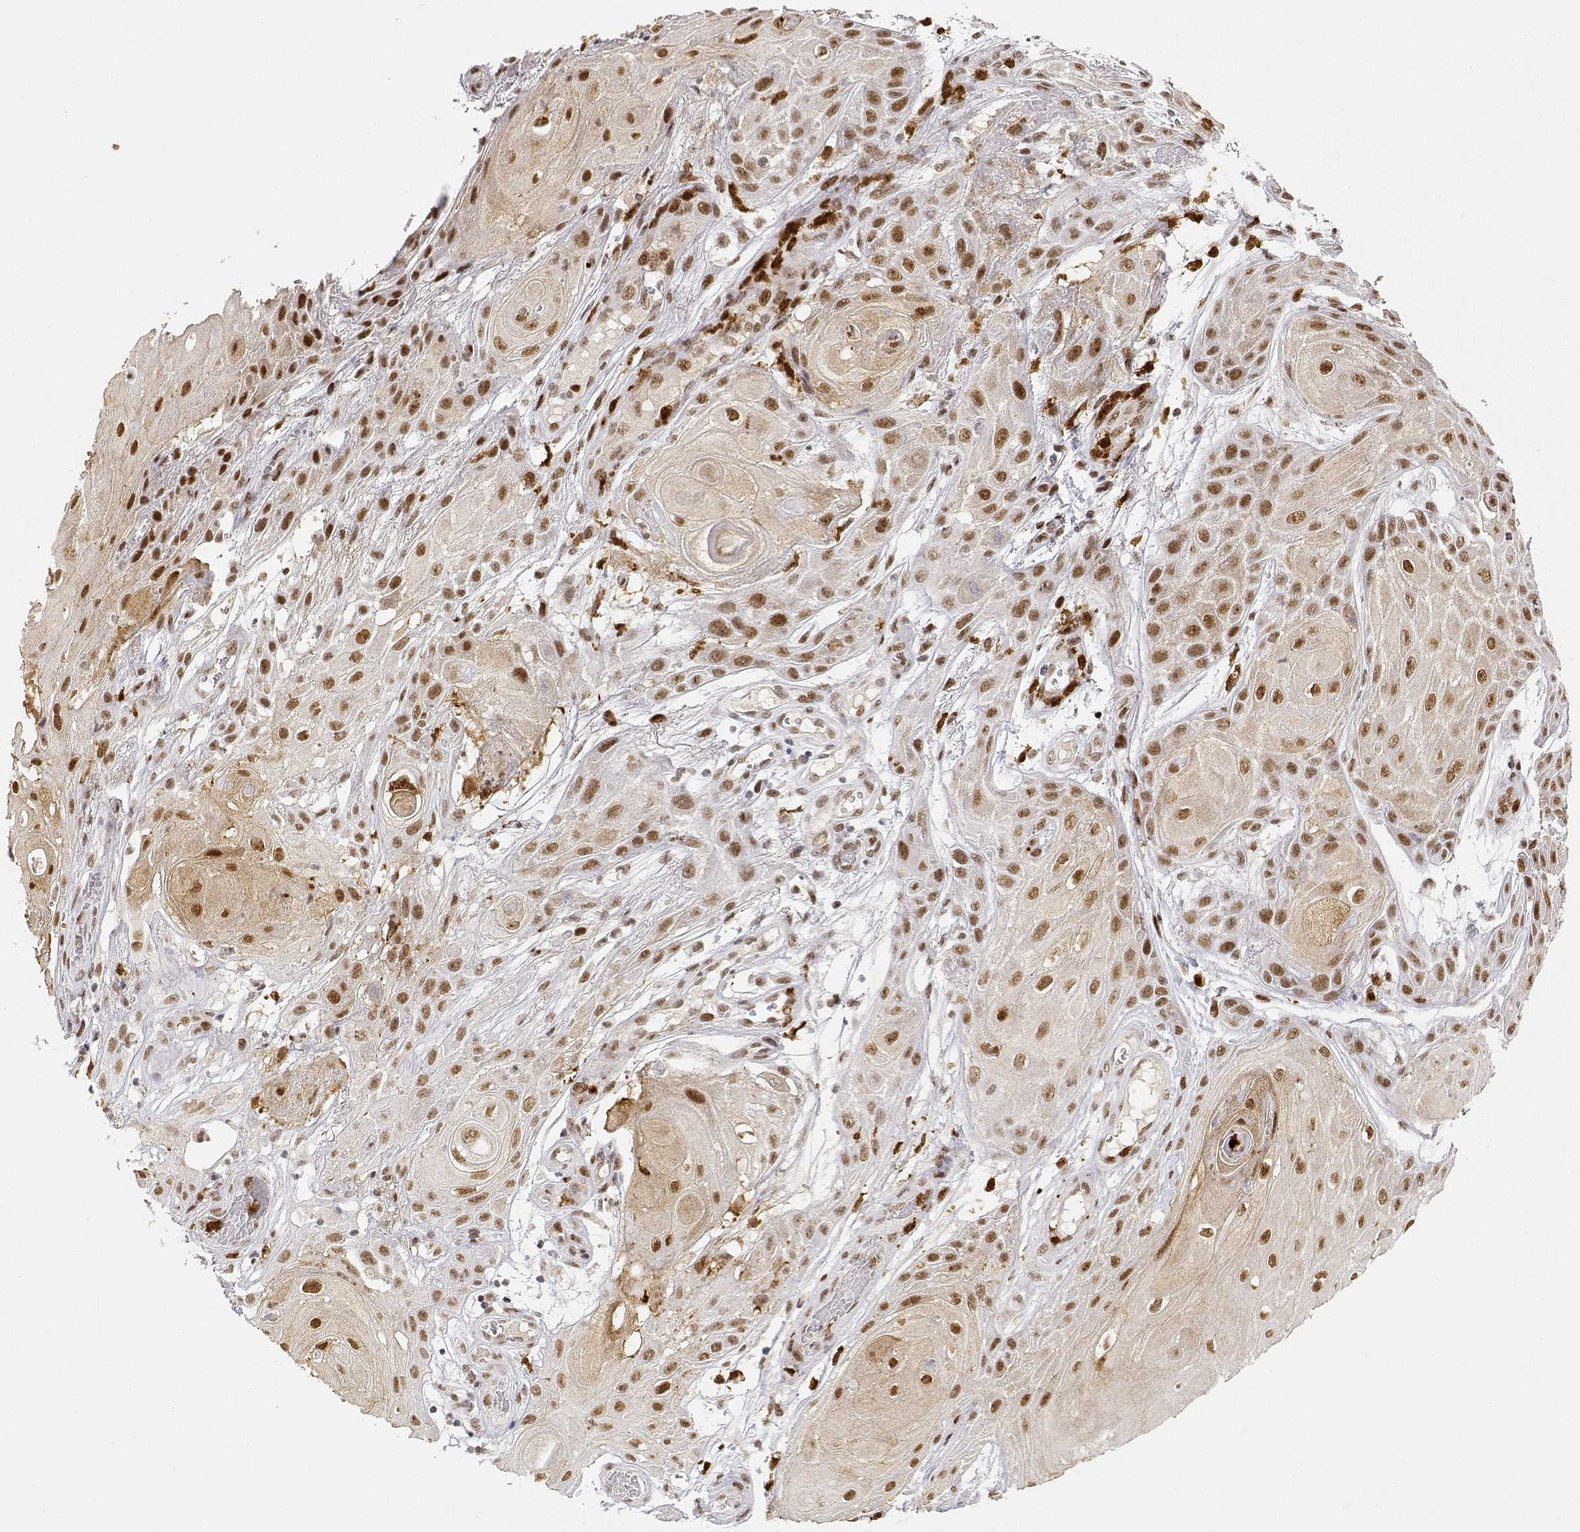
{"staining": {"intensity": "moderate", "quantity": ">75%", "location": "nuclear"}, "tissue": "skin cancer", "cell_type": "Tumor cells", "image_type": "cancer", "snomed": [{"axis": "morphology", "description": "Squamous cell carcinoma, NOS"}, {"axis": "topography", "description": "Skin"}], "caption": "Moderate nuclear positivity for a protein is present in about >75% of tumor cells of skin cancer (squamous cell carcinoma) using immunohistochemistry (IHC).", "gene": "RSF1", "patient": {"sex": "male", "age": 62}}